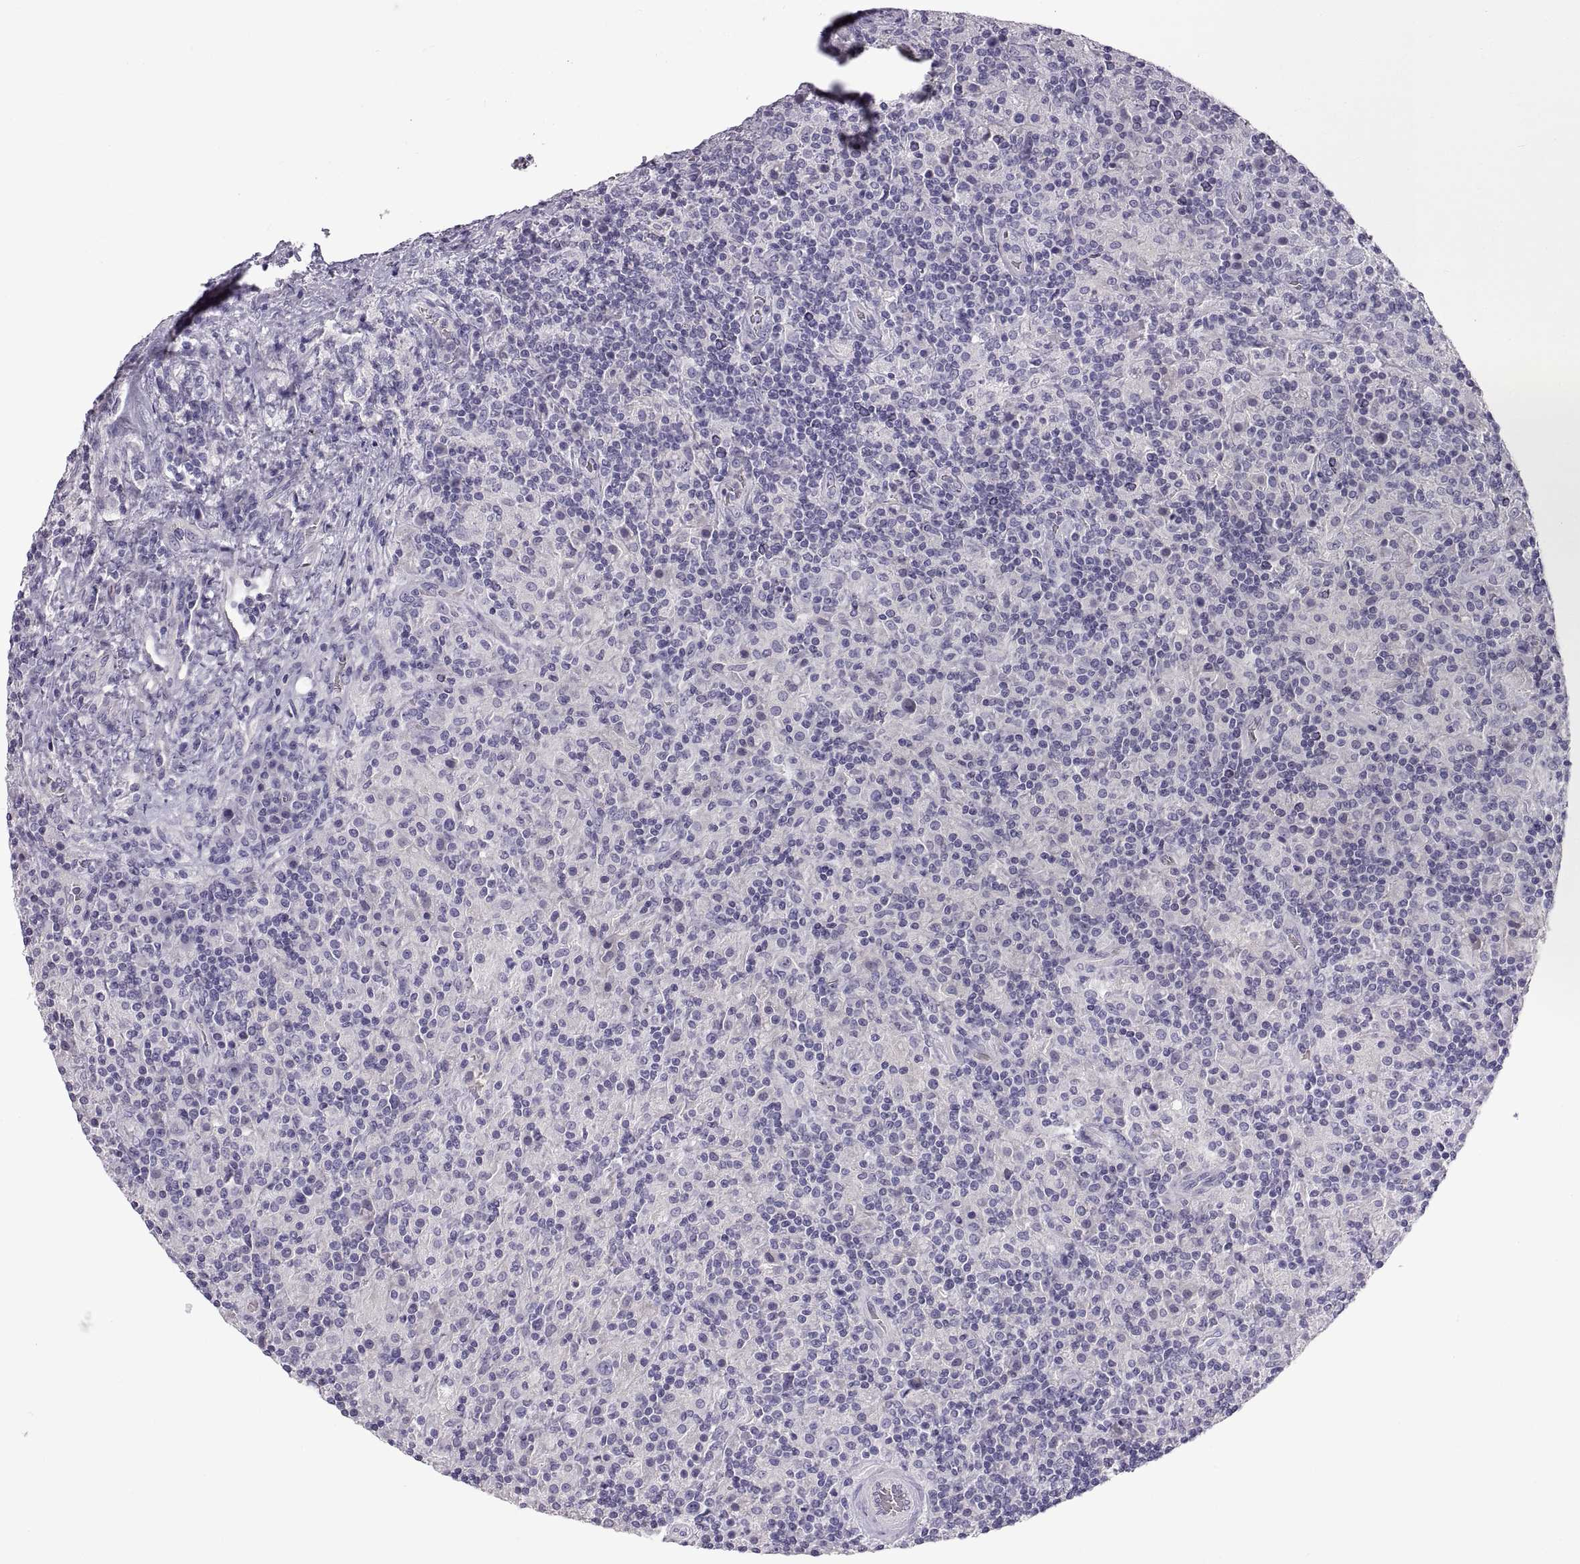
{"staining": {"intensity": "negative", "quantity": "none", "location": "none"}, "tissue": "lymphoma", "cell_type": "Tumor cells", "image_type": "cancer", "snomed": [{"axis": "morphology", "description": "Hodgkin's disease, NOS"}, {"axis": "topography", "description": "Lymph node"}], "caption": "An IHC photomicrograph of lymphoma is shown. There is no staining in tumor cells of lymphoma. The staining was performed using DAB to visualize the protein expression in brown, while the nuclei were stained in blue with hematoxylin (Magnification: 20x).", "gene": "CRYBB3", "patient": {"sex": "male", "age": 70}}